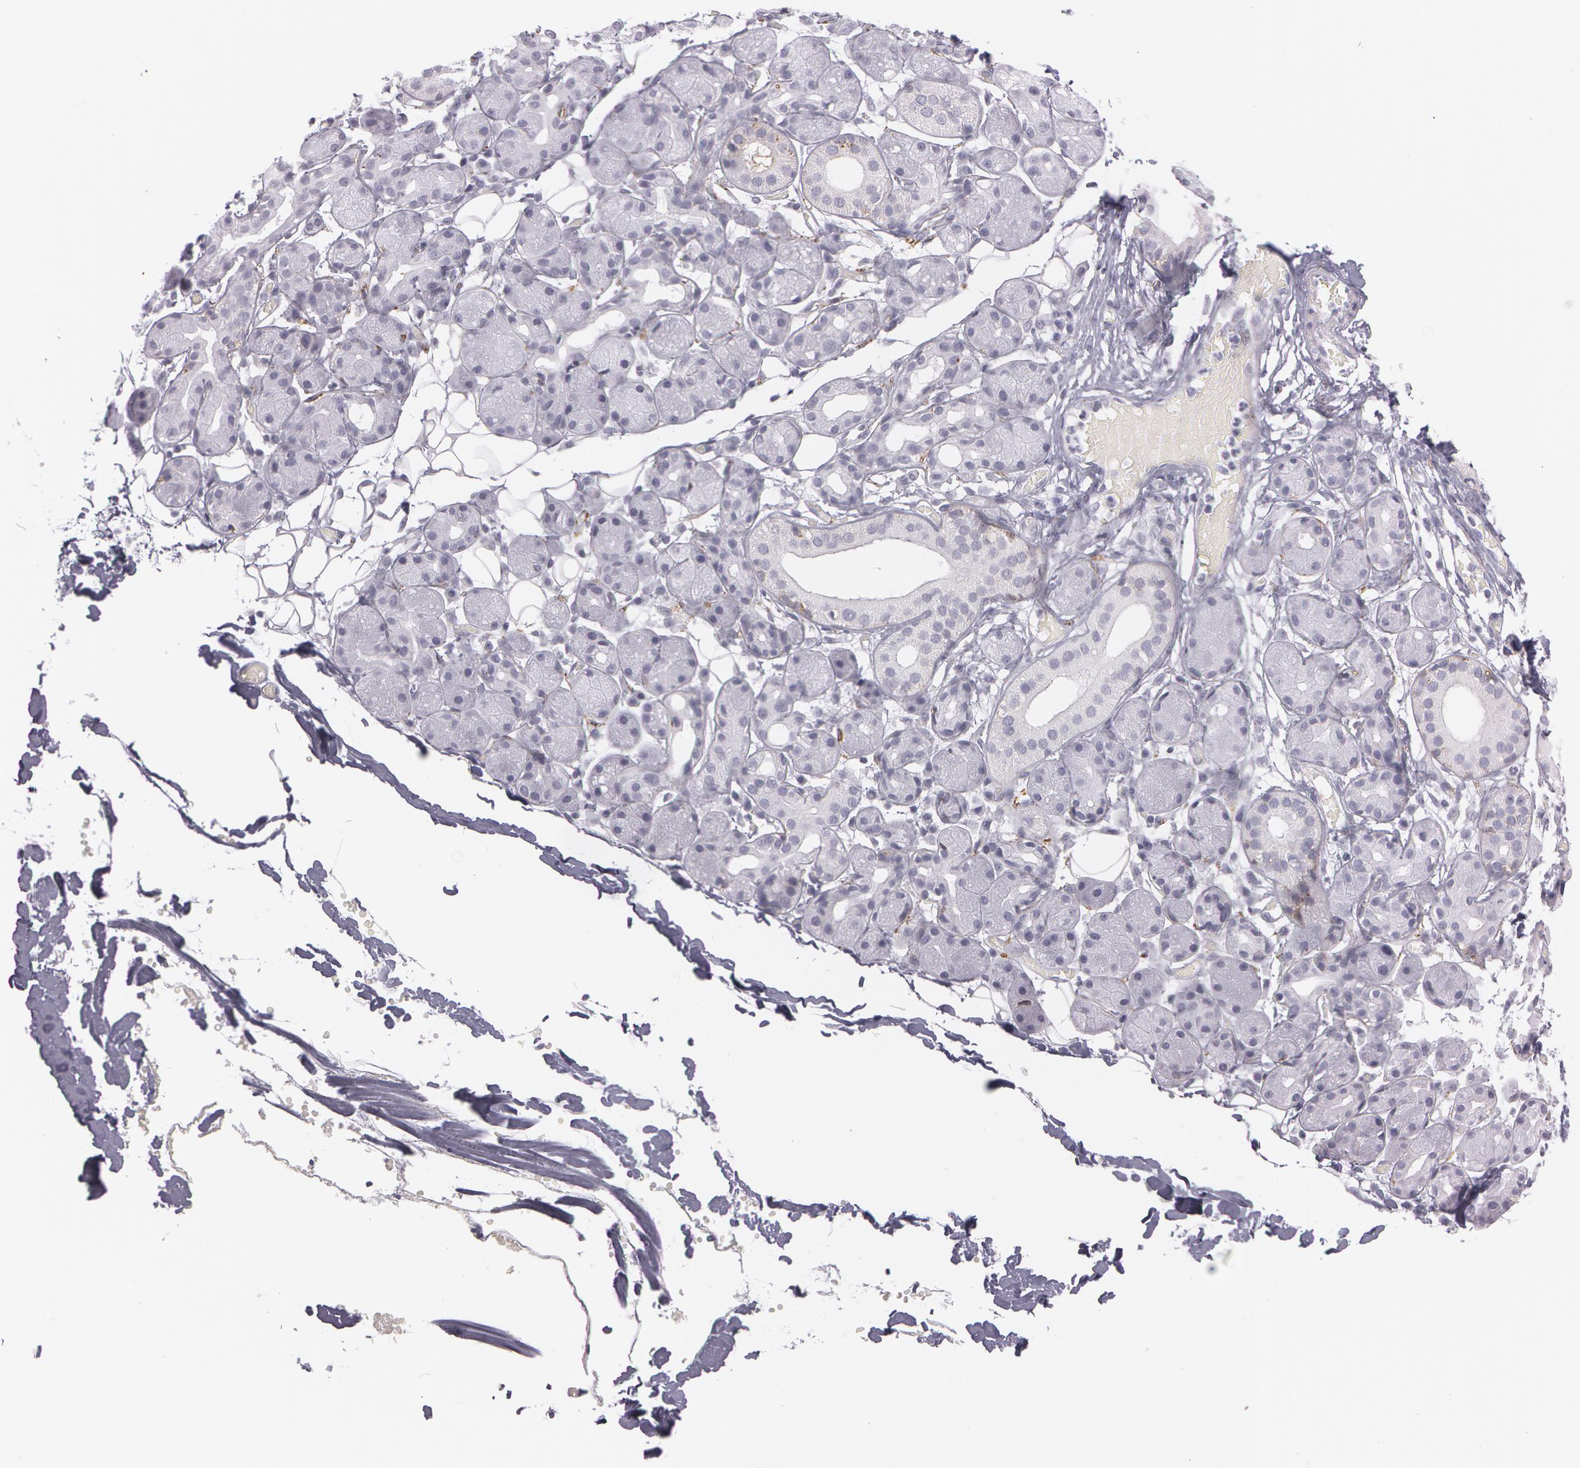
{"staining": {"intensity": "weak", "quantity": "<25%", "location": "cytoplasmic/membranous"}, "tissue": "salivary gland", "cell_type": "Glandular cells", "image_type": "normal", "snomed": [{"axis": "morphology", "description": "Normal tissue, NOS"}, {"axis": "topography", "description": "Salivary gland"}, {"axis": "topography", "description": "Peripheral nerve tissue"}], "caption": "High power microscopy histopathology image of an immunohistochemistry (IHC) image of benign salivary gland, revealing no significant expression in glandular cells. (Brightfield microscopy of DAB (3,3'-diaminobenzidine) immunohistochemistry (IHC) at high magnification).", "gene": "SNCG", "patient": {"sex": "male", "age": 62}}